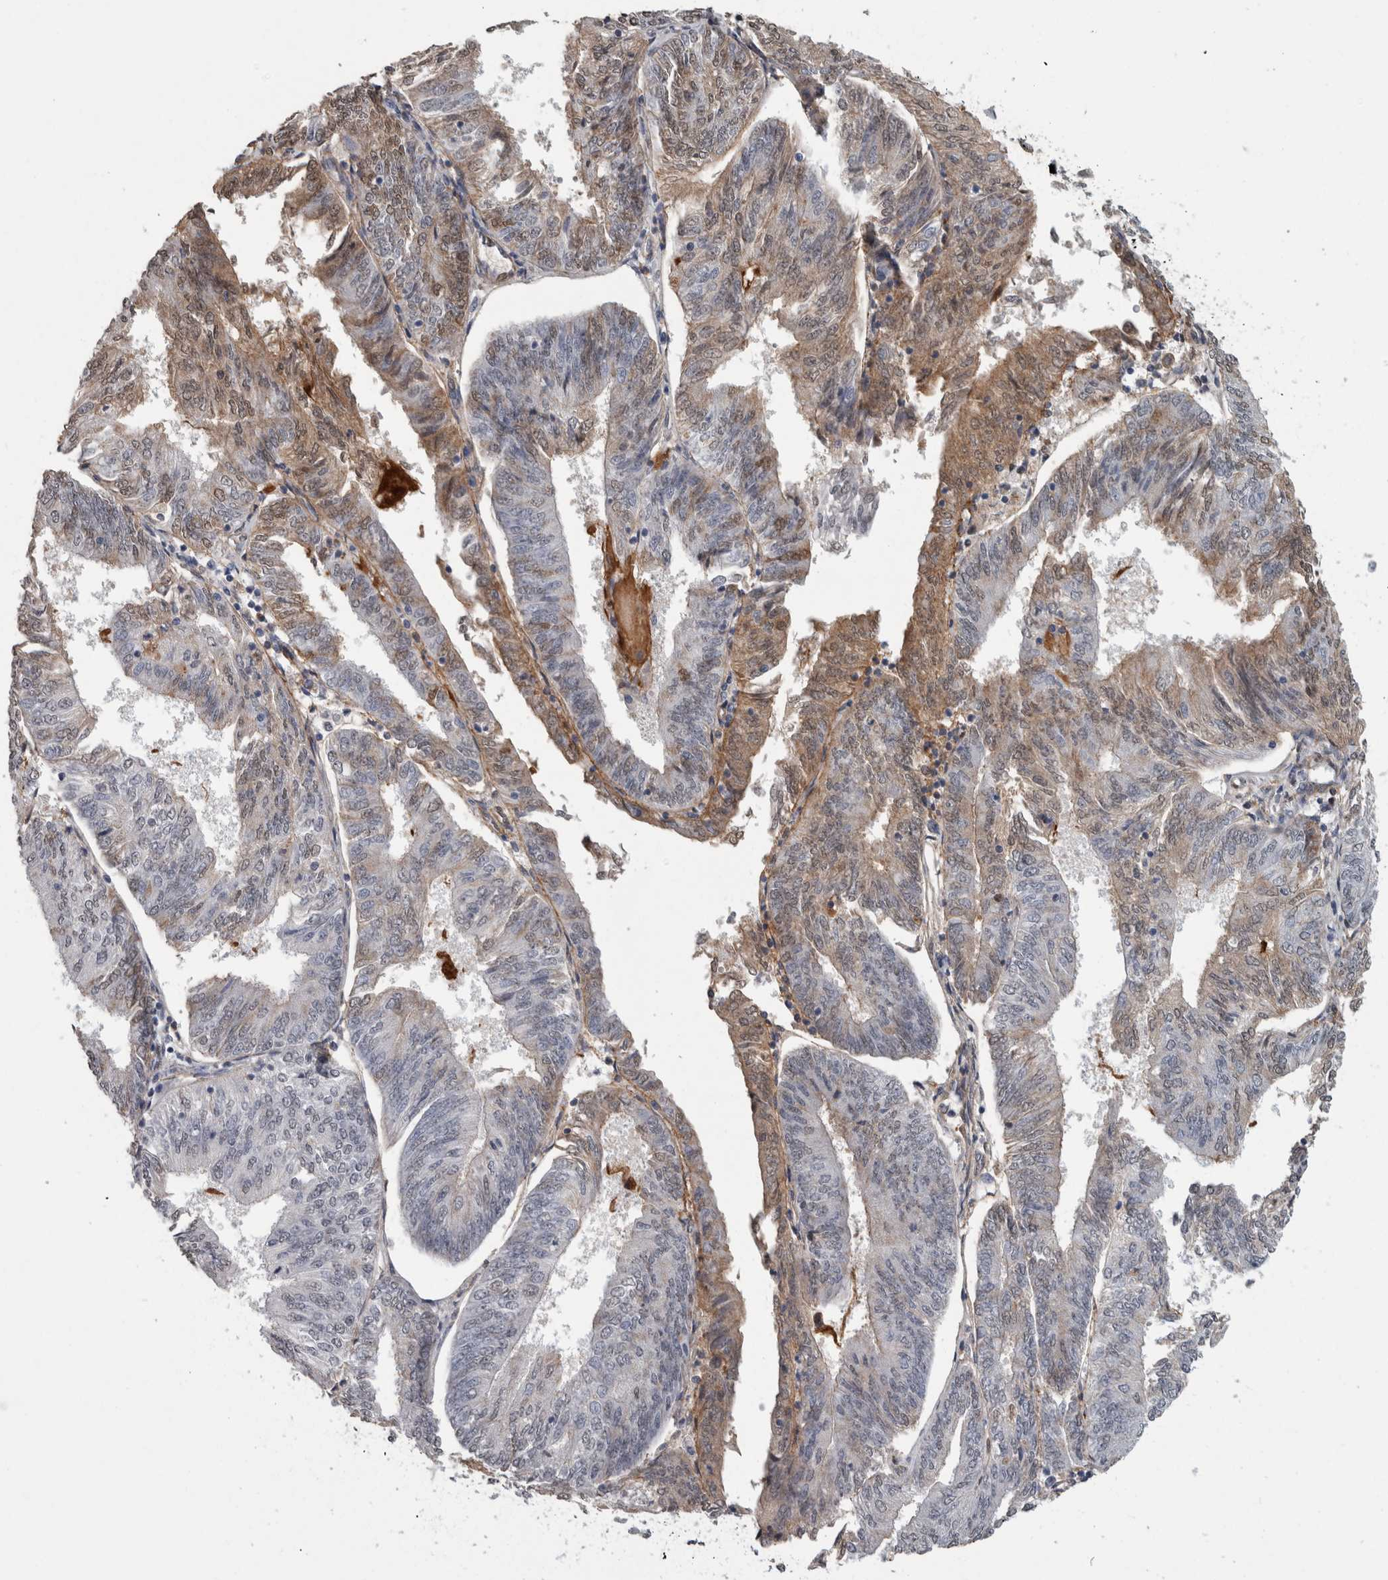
{"staining": {"intensity": "moderate", "quantity": "<25%", "location": "cytoplasmic/membranous"}, "tissue": "endometrial cancer", "cell_type": "Tumor cells", "image_type": "cancer", "snomed": [{"axis": "morphology", "description": "Adenocarcinoma, NOS"}, {"axis": "topography", "description": "Endometrium"}], "caption": "DAB immunohistochemical staining of adenocarcinoma (endometrial) demonstrates moderate cytoplasmic/membranous protein staining in approximately <25% of tumor cells.", "gene": "LTBP1", "patient": {"sex": "female", "age": 58}}